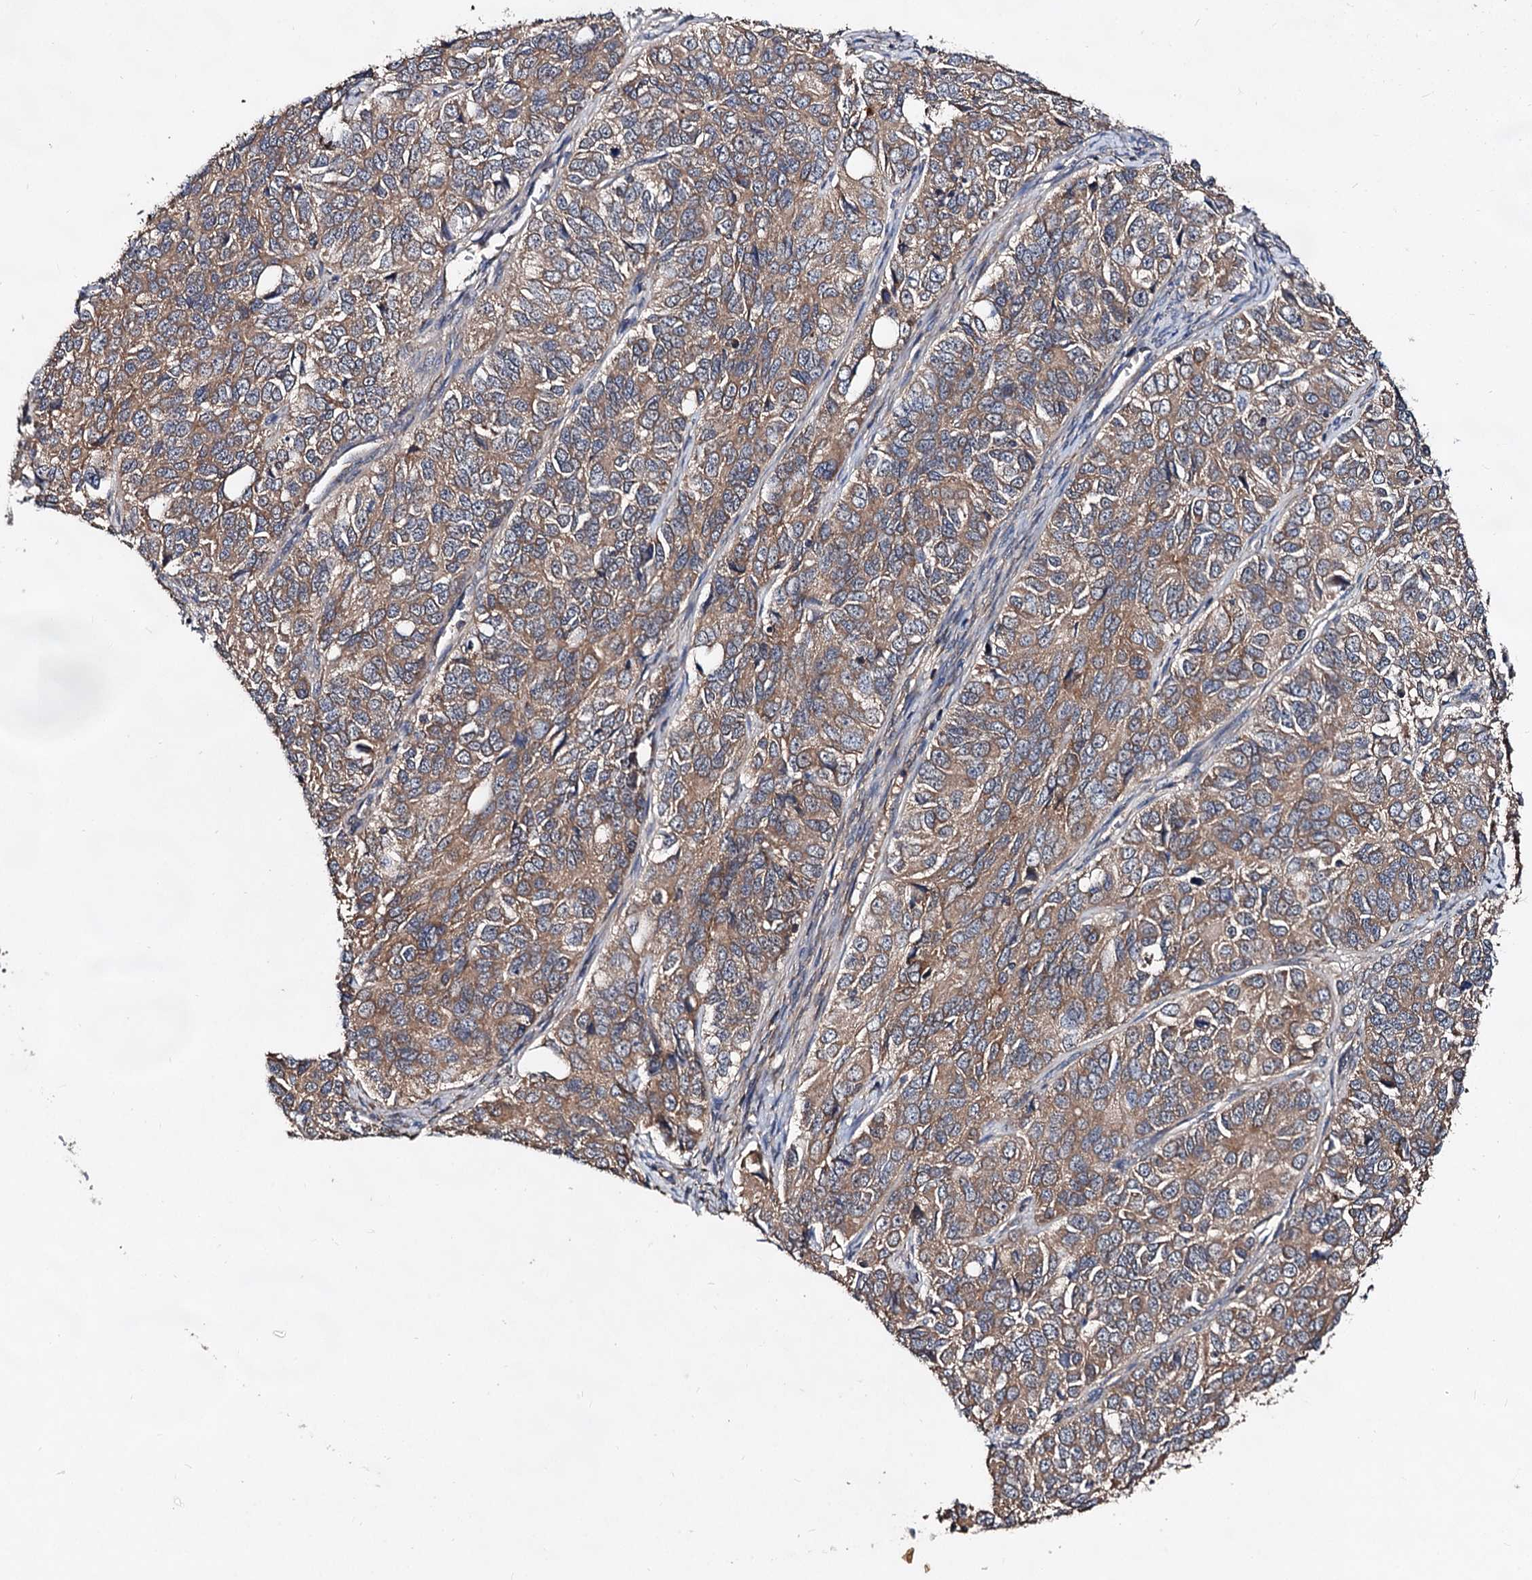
{"staining": {"intensity": "moderate", "quantity": ">75%", "location": "cytoplasmic/membranous"}, "tissue": "ovarian cancer", "cell_type": "Tumor cells", "image_type": "cancer", "snomed": [{"axis": "morphology", "description": "Carcinoma, endometroid"}, {"axis": "topography", "description": "Ovary"}], "caption": "Endometroid carcinoma (ovarian) tissue displays moderate cytoplasmic/membranous positivity in about >75% of tumor cells The staining was performed using DAB, with brown indicating positive protein expression. Nuclei are stained blue with hematoxylin.", "gene": "TEX9", "patient": {"sex": "female", "age": 51}}